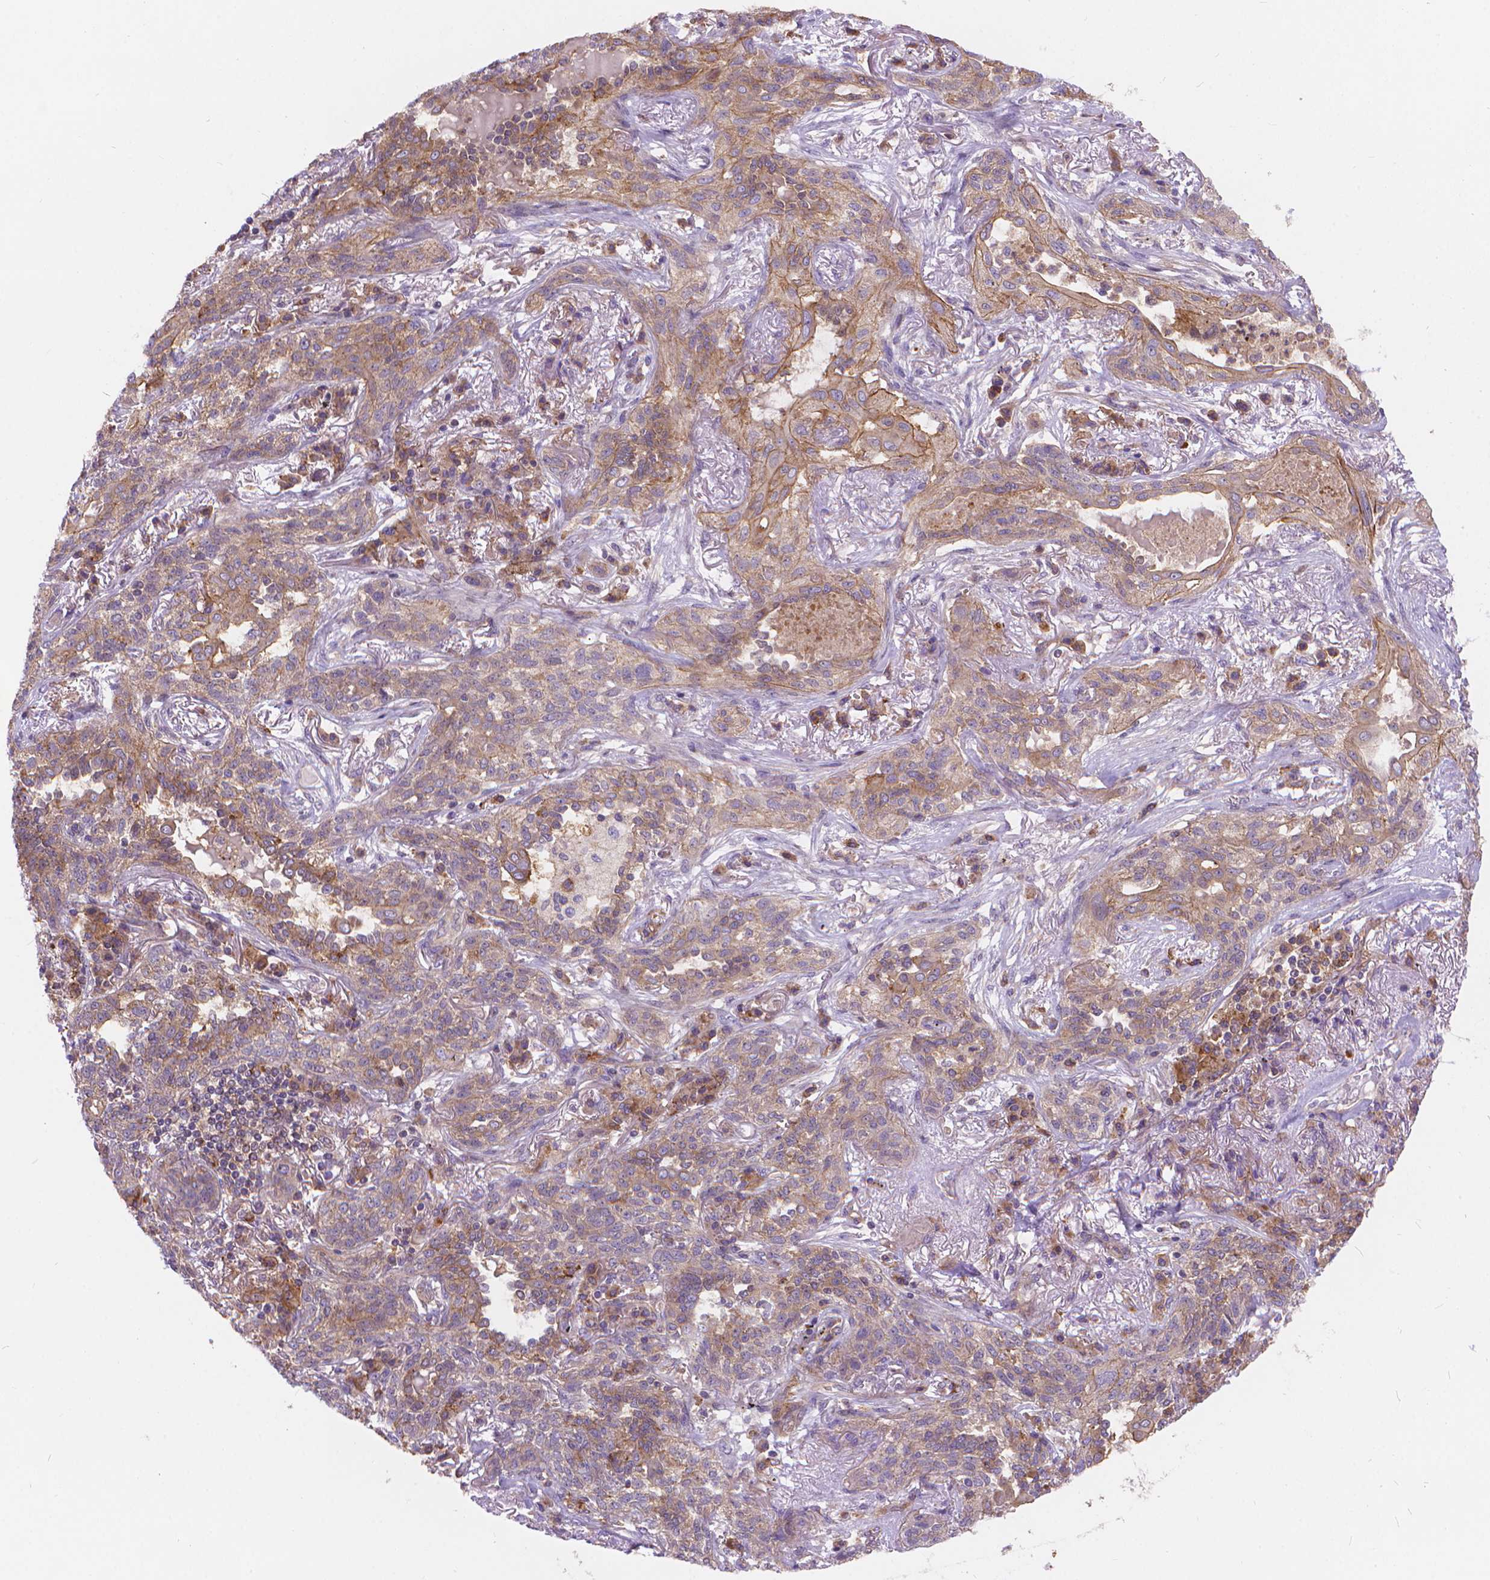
{"staining": {"intensity": "moderate", "quantity": "<25%", "location": "cytoplasmic/membranous"}, "tissue": "lung cancer", "cell_type": "Tumor cells", "image_type": "cancer", "snomed": [{"axis": "morphology", "description": "Squamous cell carcinoma, NOS"}, {"axis": "topography", "description": "Lung"}], "caption": "Immunohistochemical staining of squamous cell carcinoma (lung) shows low levels of moderate cytoplasmic/membranous protein positivity in about <25% of tumor cells.", "gene": "ARAP1", "patient": {"sex": "female", "age": 70}}